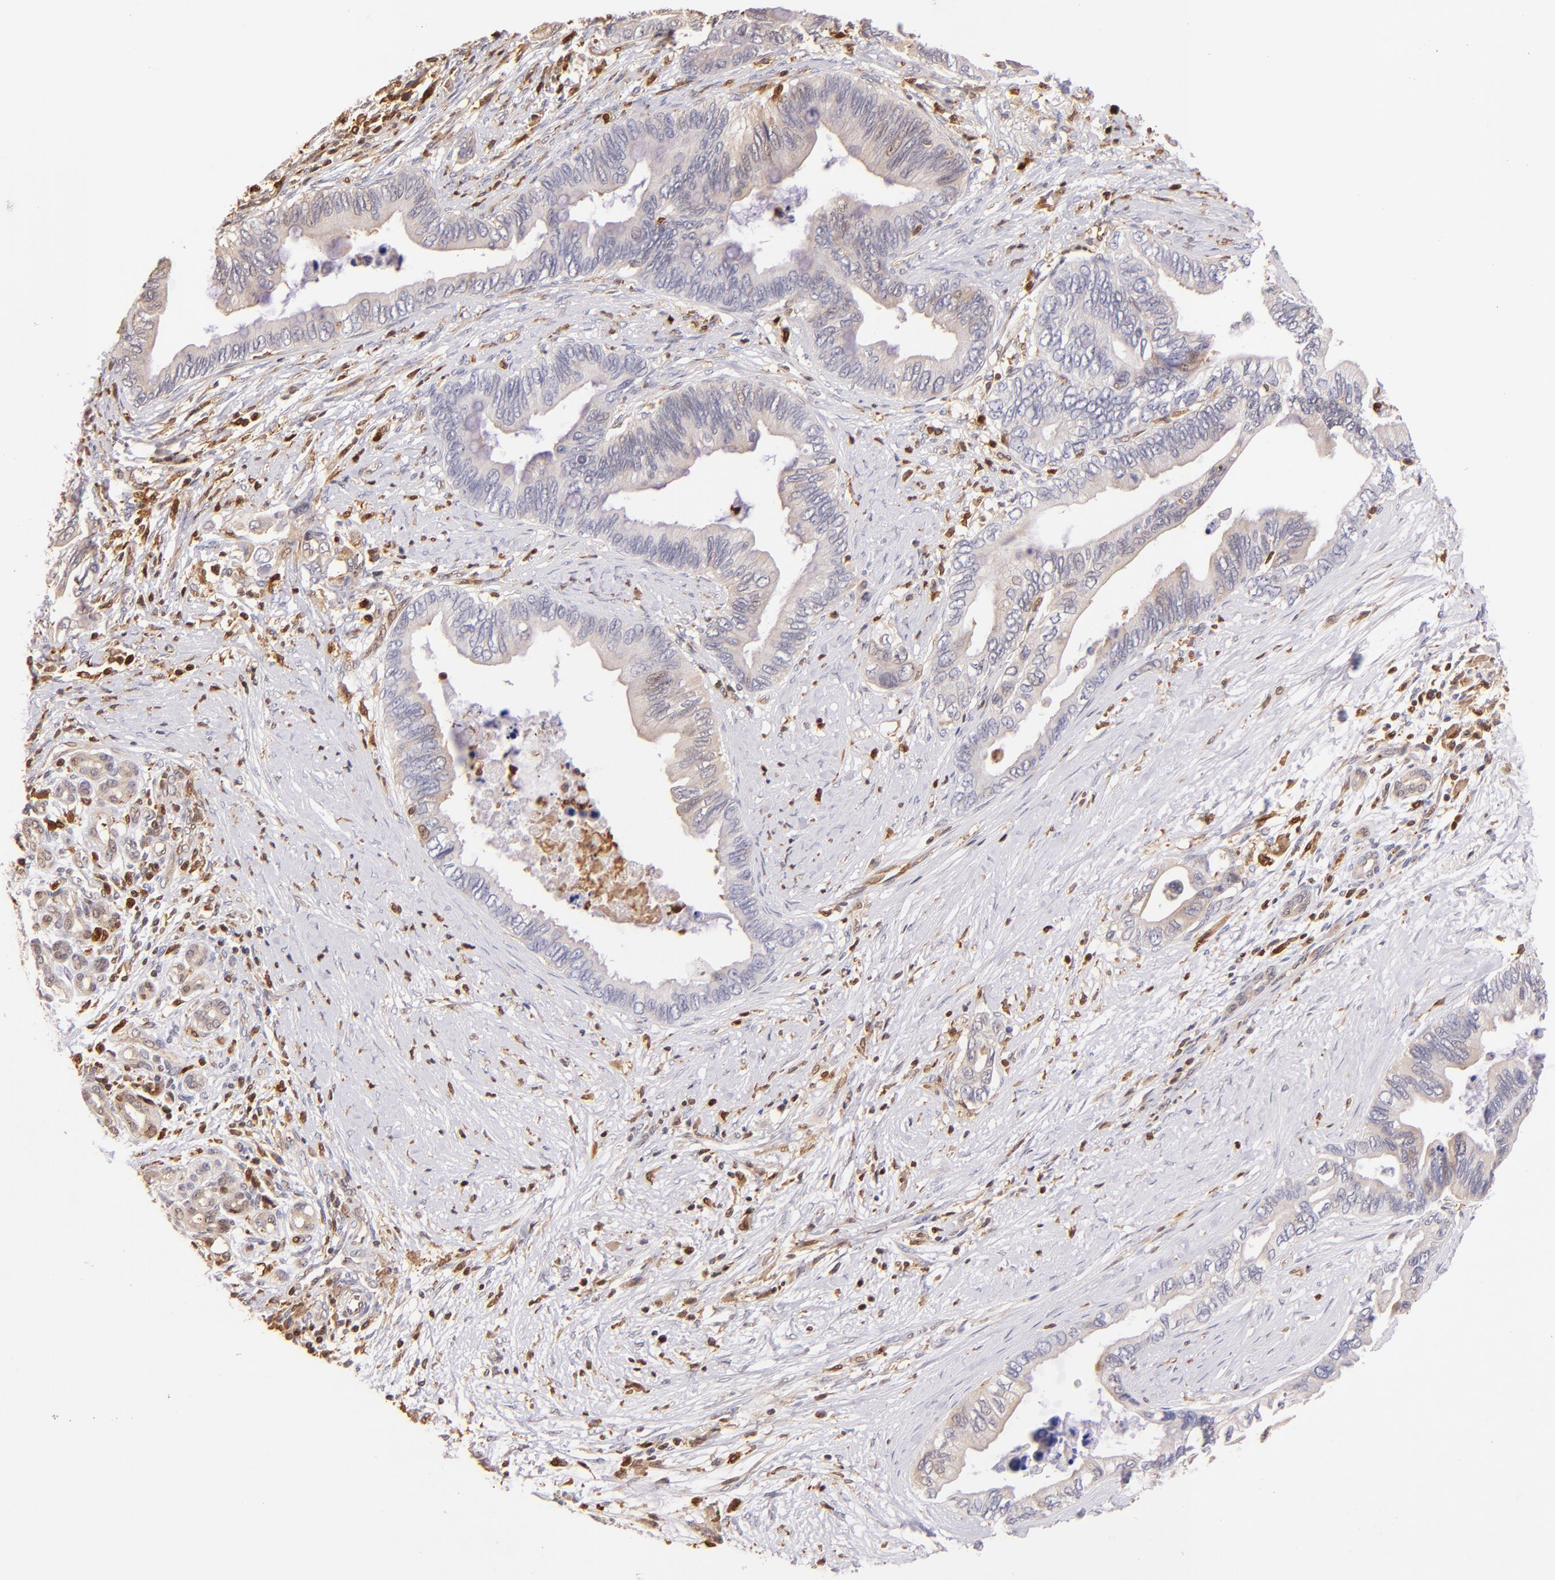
{"staining": {"intensity": "weak", "quantity": ">75%", "location": "cytoplasmic/membranous"}, "tissue": "pancreatic cancer", "cell_type": "Tumor cells", "image_type": "cancer", "snomed": [{"axis": "morphology", "description": "Adenocarcinoma, NOS"}, {"axis": "topography", "description": "Pancreas"}], "caption": "The photomicrograph reveals staining of pancreatic cancer (adenocarcinoma), revealing weak cytoplasmic/membranous protein staining (brown color) within tumor cells.", "gene": "BTK", "patient": {"sex": "female", "age": 66}}